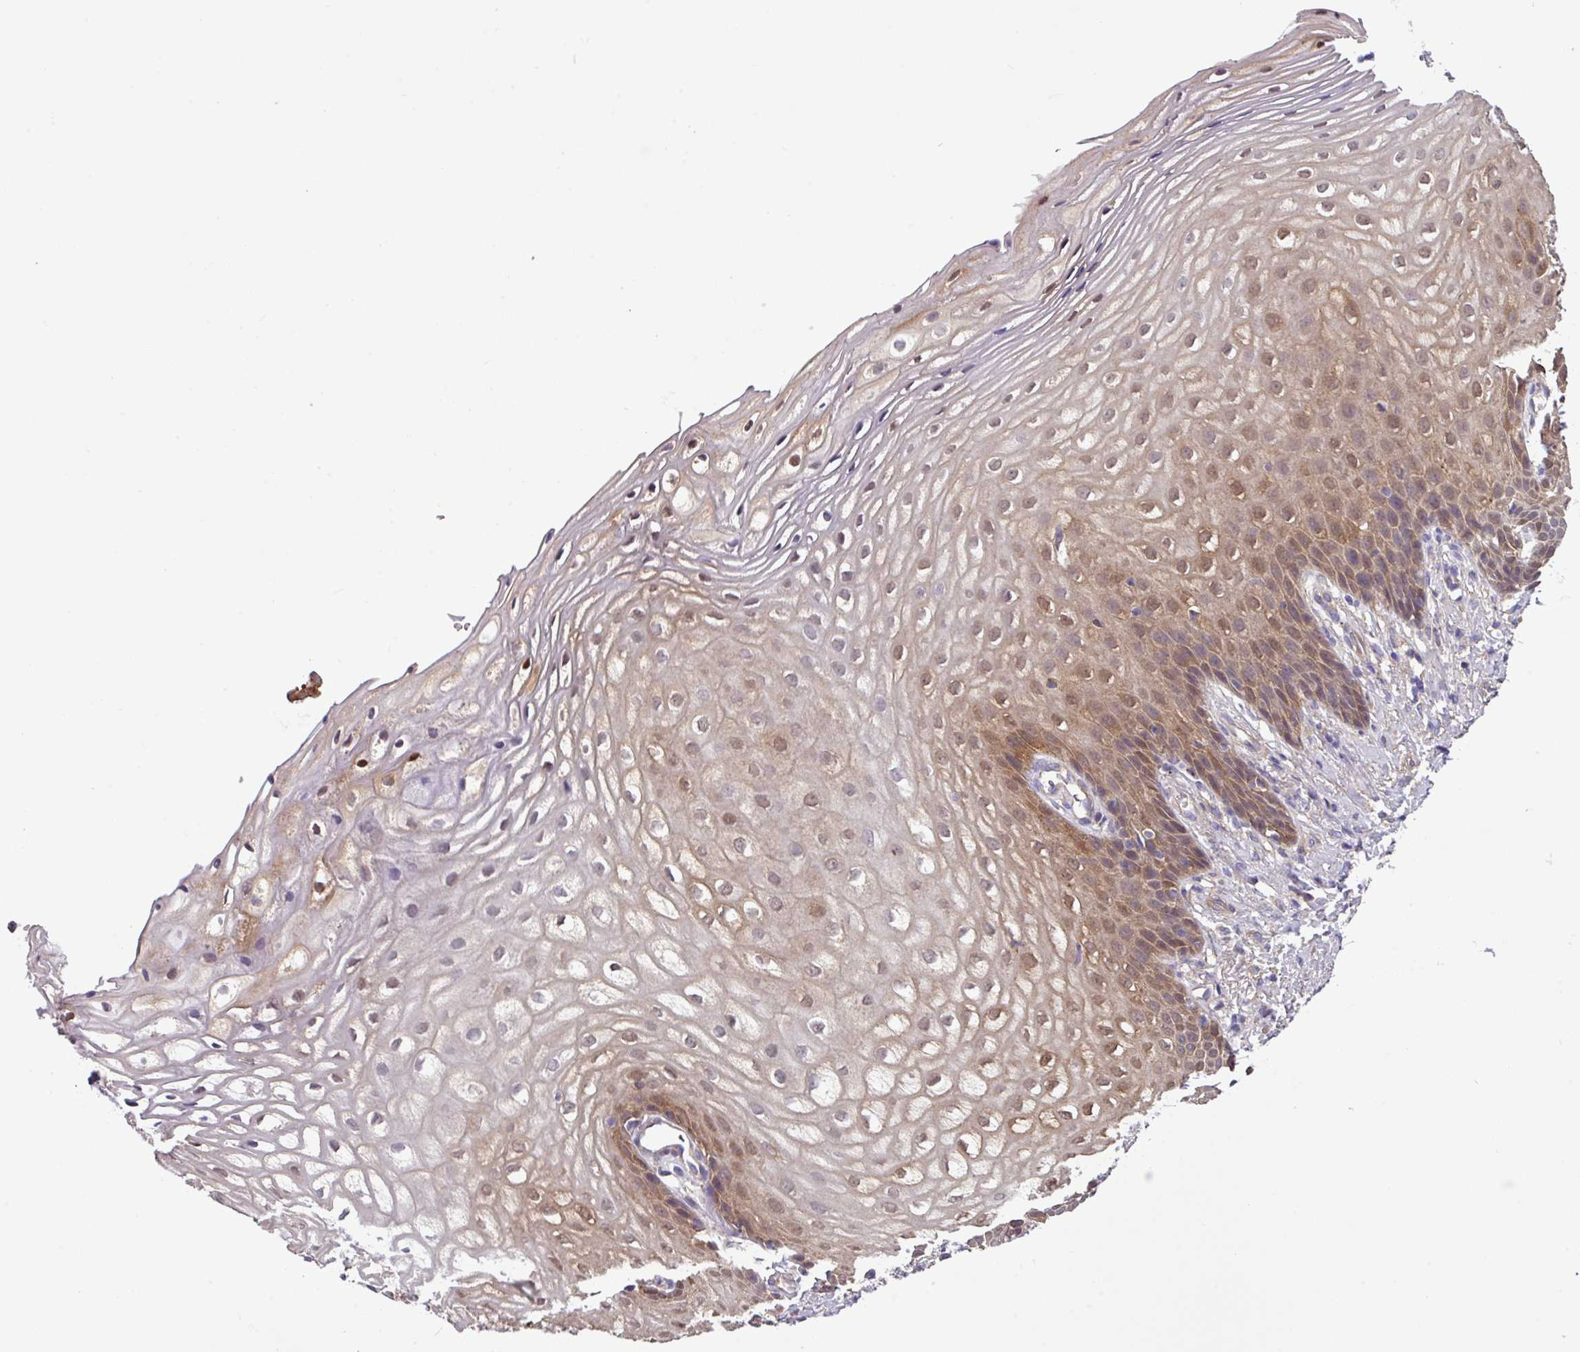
{"staining": {"intensity": "weak", "quantity": "25%-75%", "location": "cytoplasmic/membranous"}, "tissue": "vagina", "cell_type": "Squamous epithelial cells", "image_type": "normal", "snomed": [{"axis": "morphology", "description": "Normal tissue, NOS"}, {"axis": "topography", "description": "Vagina"}], "caption": "DAB immunohistochemical staining of benign vagina reveals weak cytoplasmic/membranous protein expression in about 25%-75% of squamous epithelial cells. Nuclei are stained in blue.", "gene": "SLC23A2", "patient": {"sex": "female", "age": 60}}